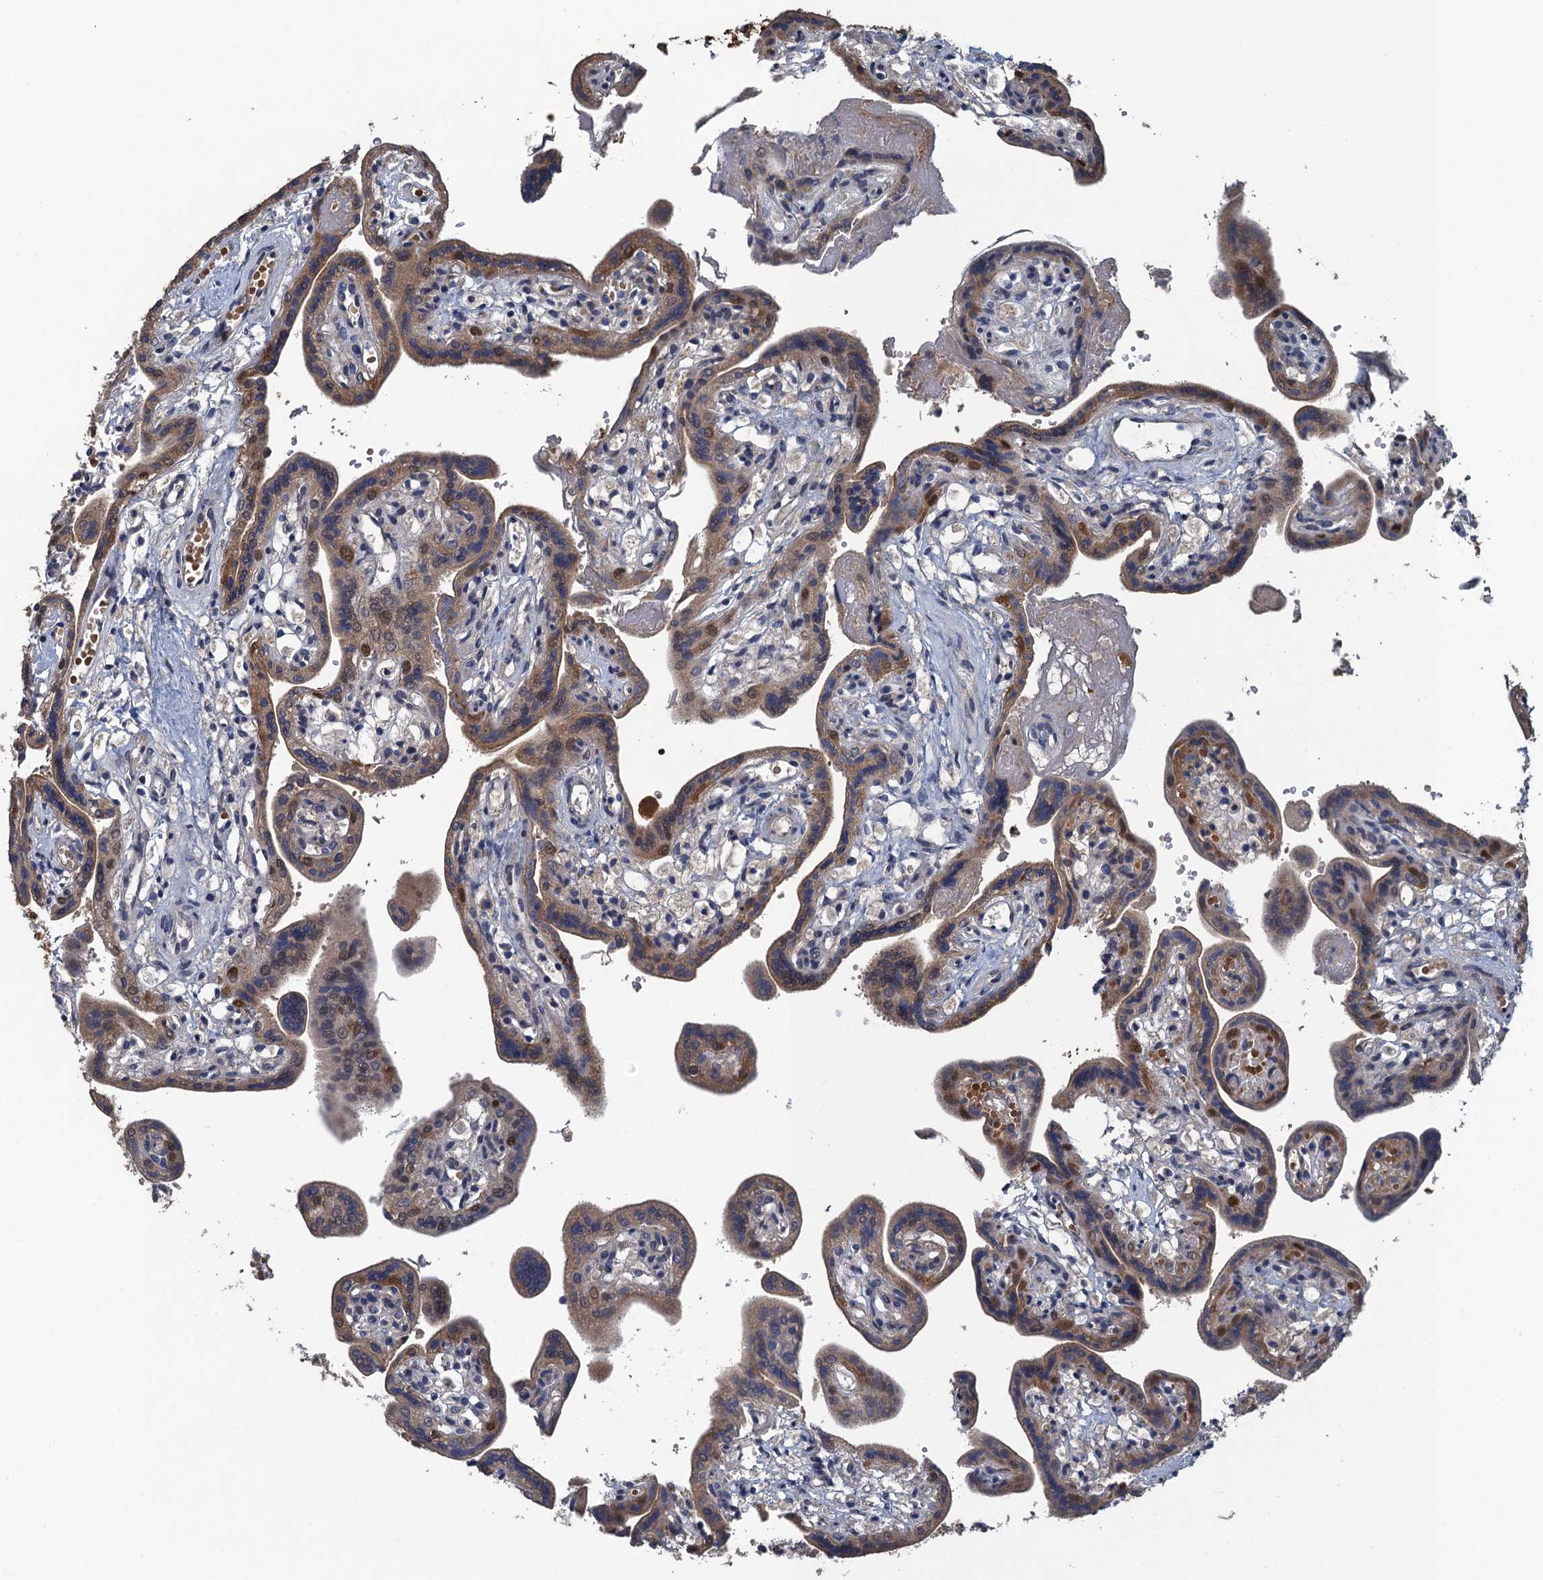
{"staining": {"intensity": "moderate", "quantity": "25%-75%", "location": "cytoplasmic/membranous"}, "tissue": "placenta", "cell_type": "Trophoblastic cells", "image_type": "normal", "snomed": [{"axis": "morphology", "description": "Normal tissue, NOS"}, {"axis": "topography", "description": "Placenta"}], "caption": "Trophoblastic cells show moderate cytoplasmic/membranous expression in approximately 25%-75% of cells in normal placenta. (Brightfield microscopy of DAB IHC at high magnification).", "gene": "KBTBD8", "patient": {"sex": "female", "age": 37}}